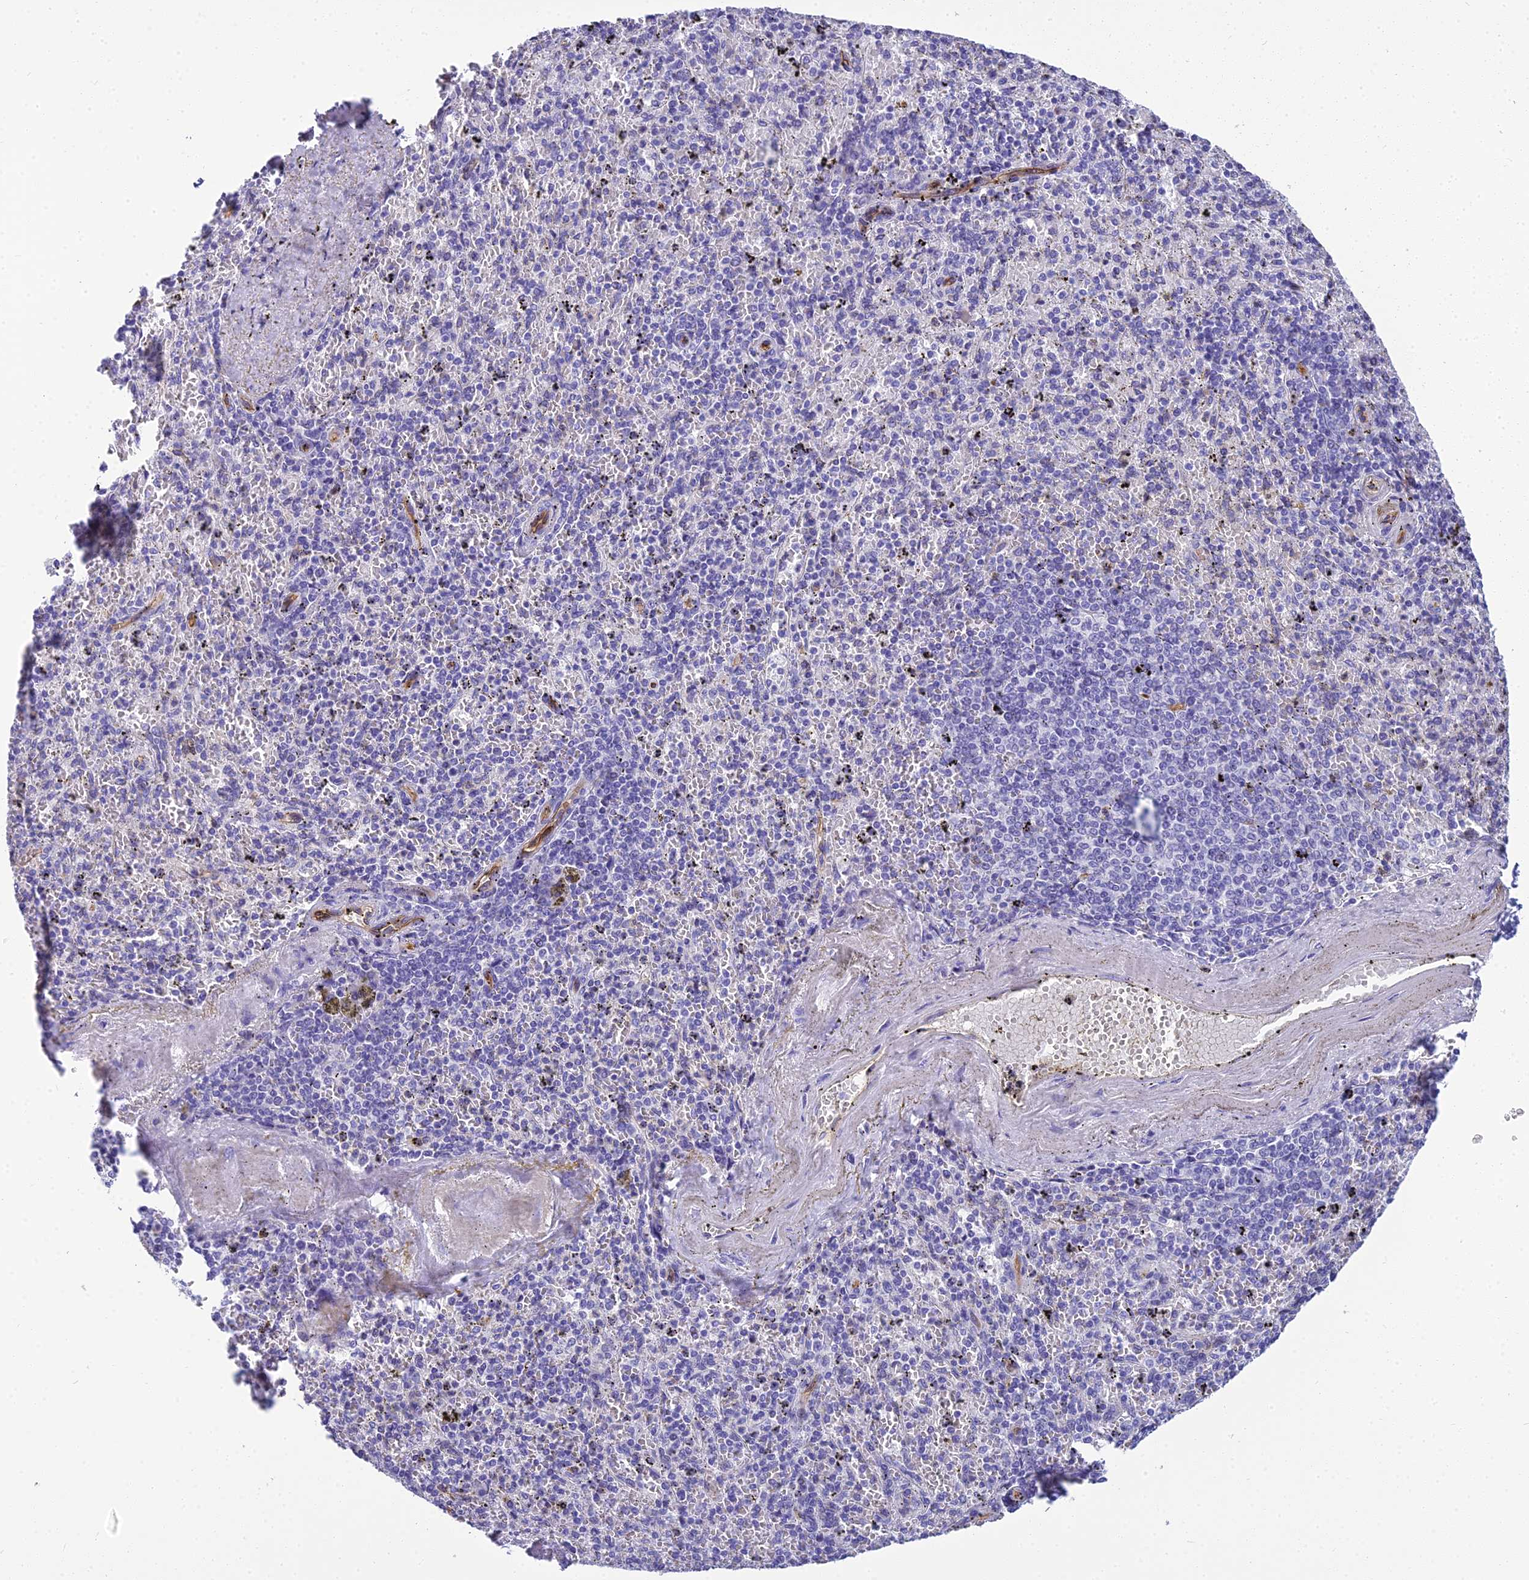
{"staining": {"intensity": "negative", "quantity": "none", "location": "none"}, "tissue": "spleen", "cell_type": "Cells in red pulp", "image_type": "normal", "snomed": [{"axis": "morphology", "description": "Normal tissue, NOS"}, {"axis": "topography", "description": "Spleen"}], "caption": "The immunohistochemistry micrograph has no significant positivity in cells in red pulp of spleen. (Immunohistochemistry, brightfield microscopy, high magnification).", "gene": "NINJ1", "patient": {"sex": "male", "age": 82}}